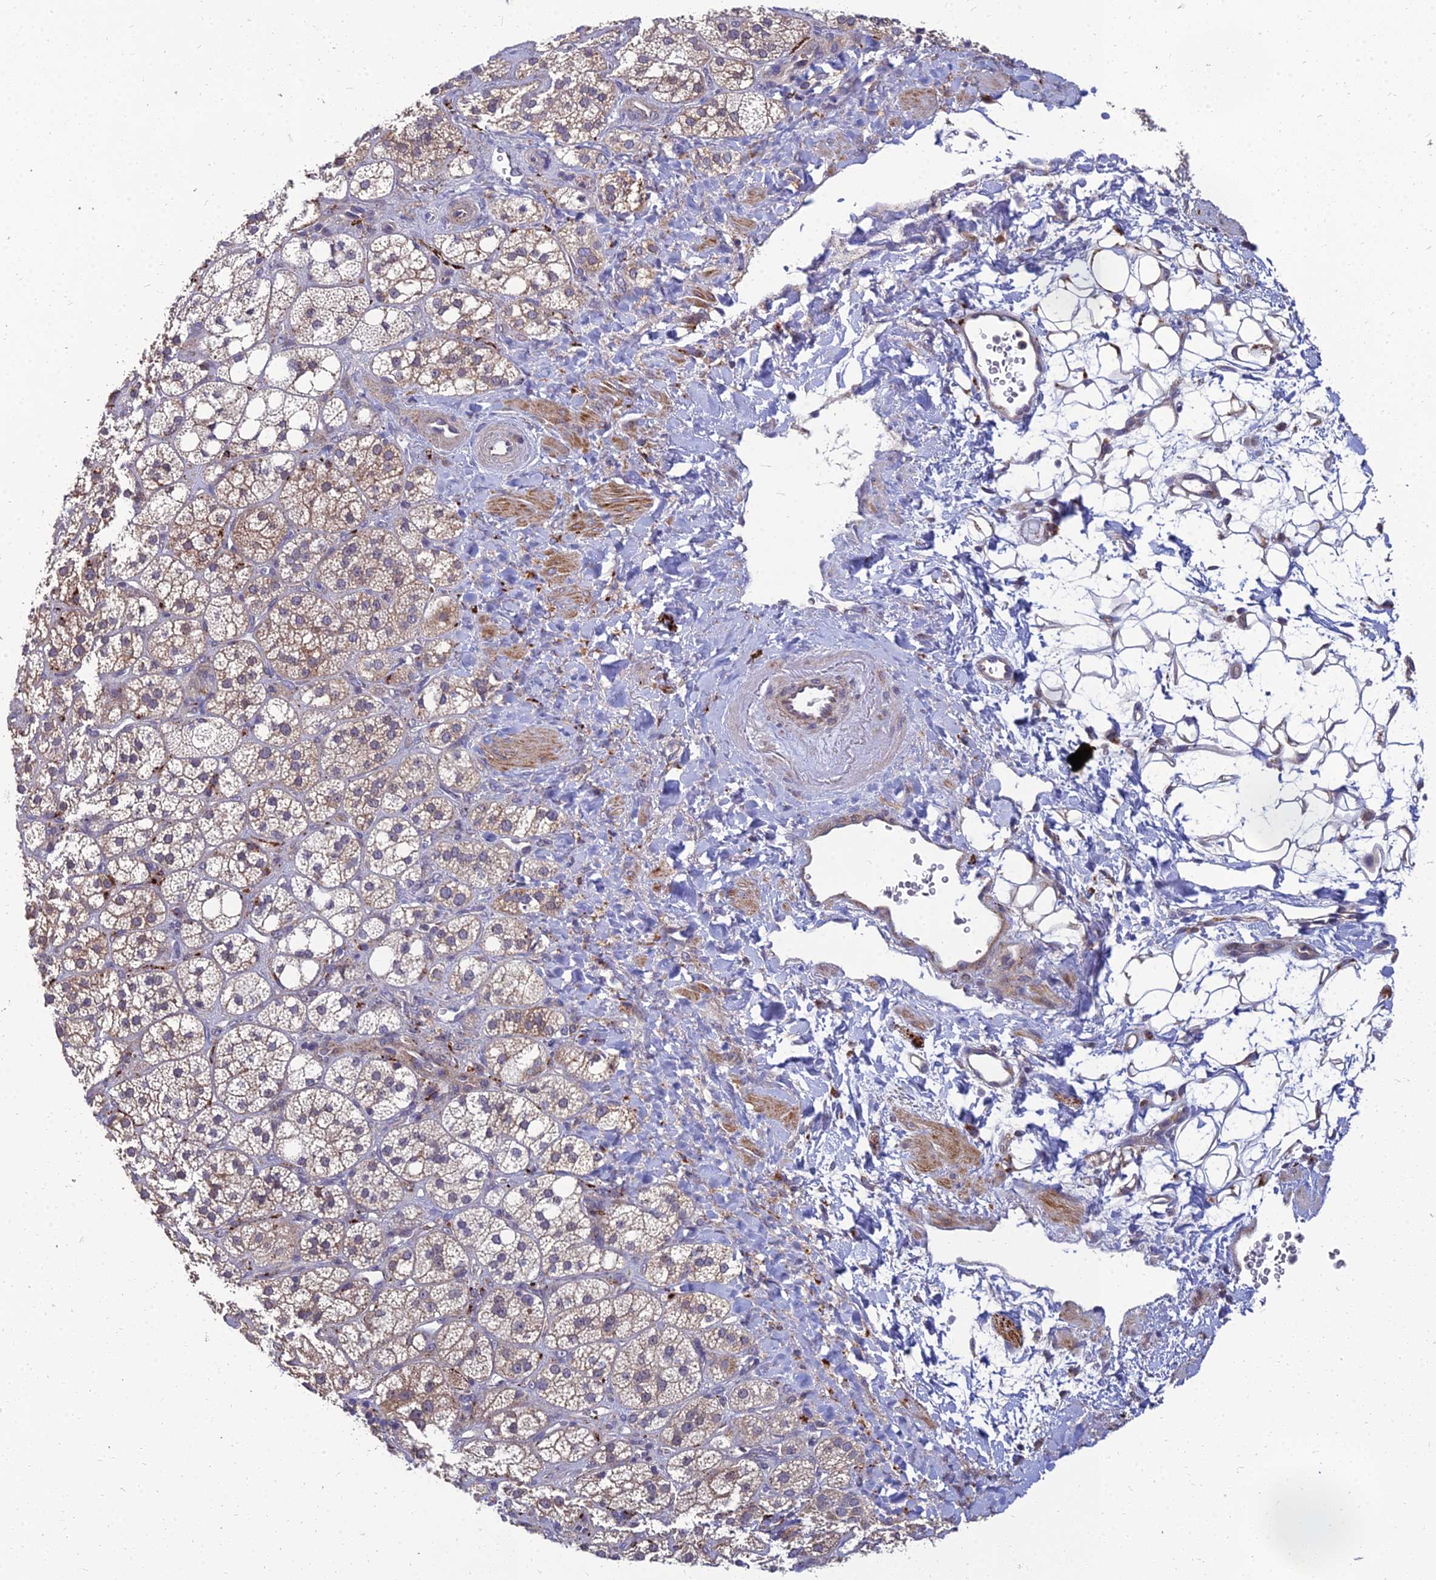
{"staining": {"intensity": "moderate", "quantity": "<25%", "location": "cytoplasmic/membranous"}, "tissue": "adrenal gland", "cell_type": "Glandular cells", "image_type": "normal", "snomed": [{"axis": "morphology", "description": "Normal tissue, NOS"}, {"axis": "topography", "description": "Adrenal gland"}], "caption": "Adrenal gland stained for a protein exhibits moderate cytoplasmic/membranous positivity in glandular cells. The staining was performed using DAB (3,3'-diaminobenzidine), with brown indicating positive protein expression. Nuclei are stained blue with hematoxylin.", "gene": "NPY", "patient": {"sex": "male", "age": 61}}